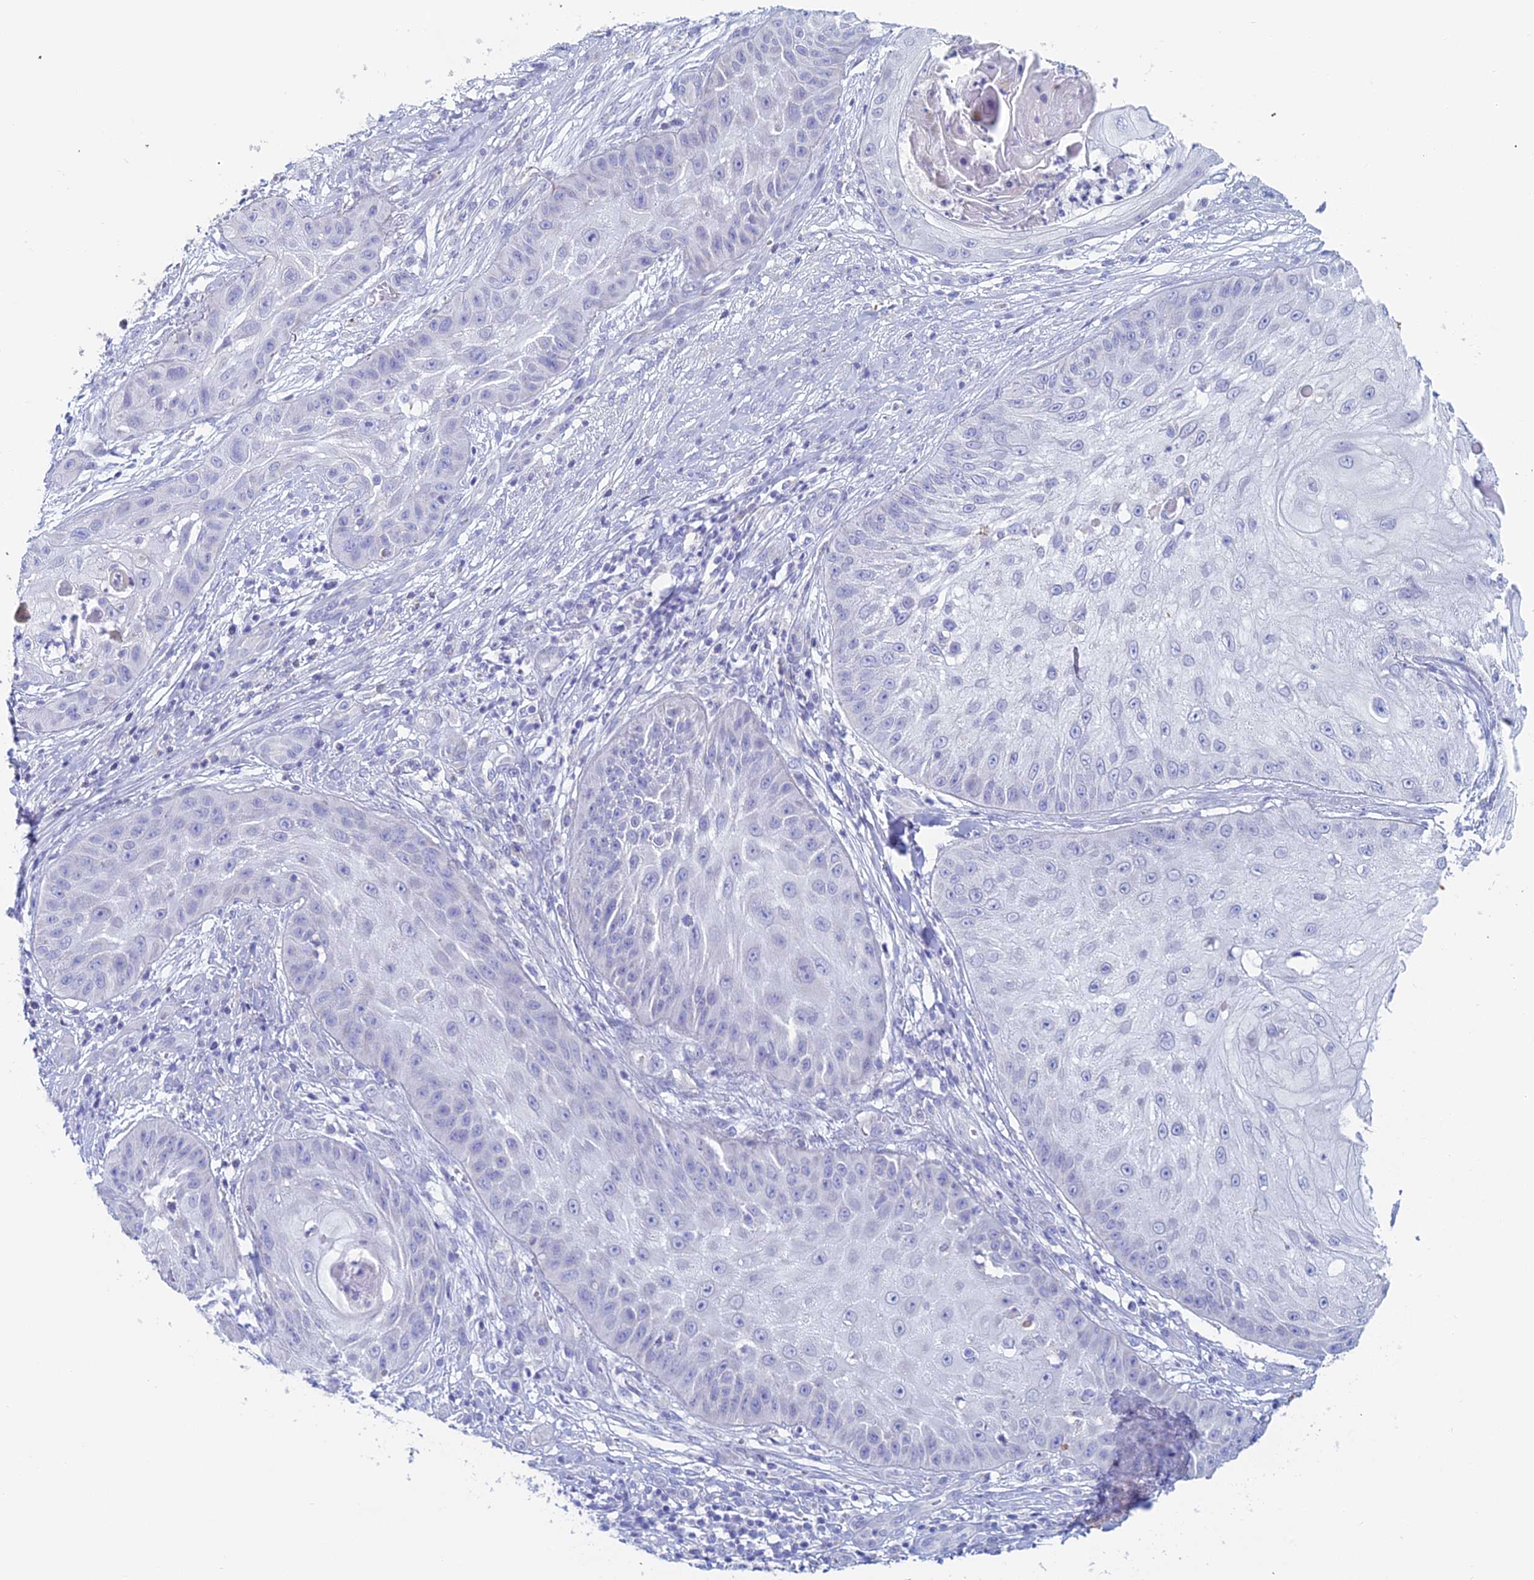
{"staining": {"intensity": "negative", "quantity": "none", "location": "none"}, "tissue": "skin cancer", "cell_type": "Tumor cells", "image_type": "cancer", "snomed": [{"axis": "morphology", "description": "Squamous cell carcinoma, NOS"}, {"axis": "topography", "description": "Skin"}], "caption": "Tumor cells are negative for protein expression in human skin cancer.", "gene": "ACSM1", "patient": {"sex": "male", "age": 70}}